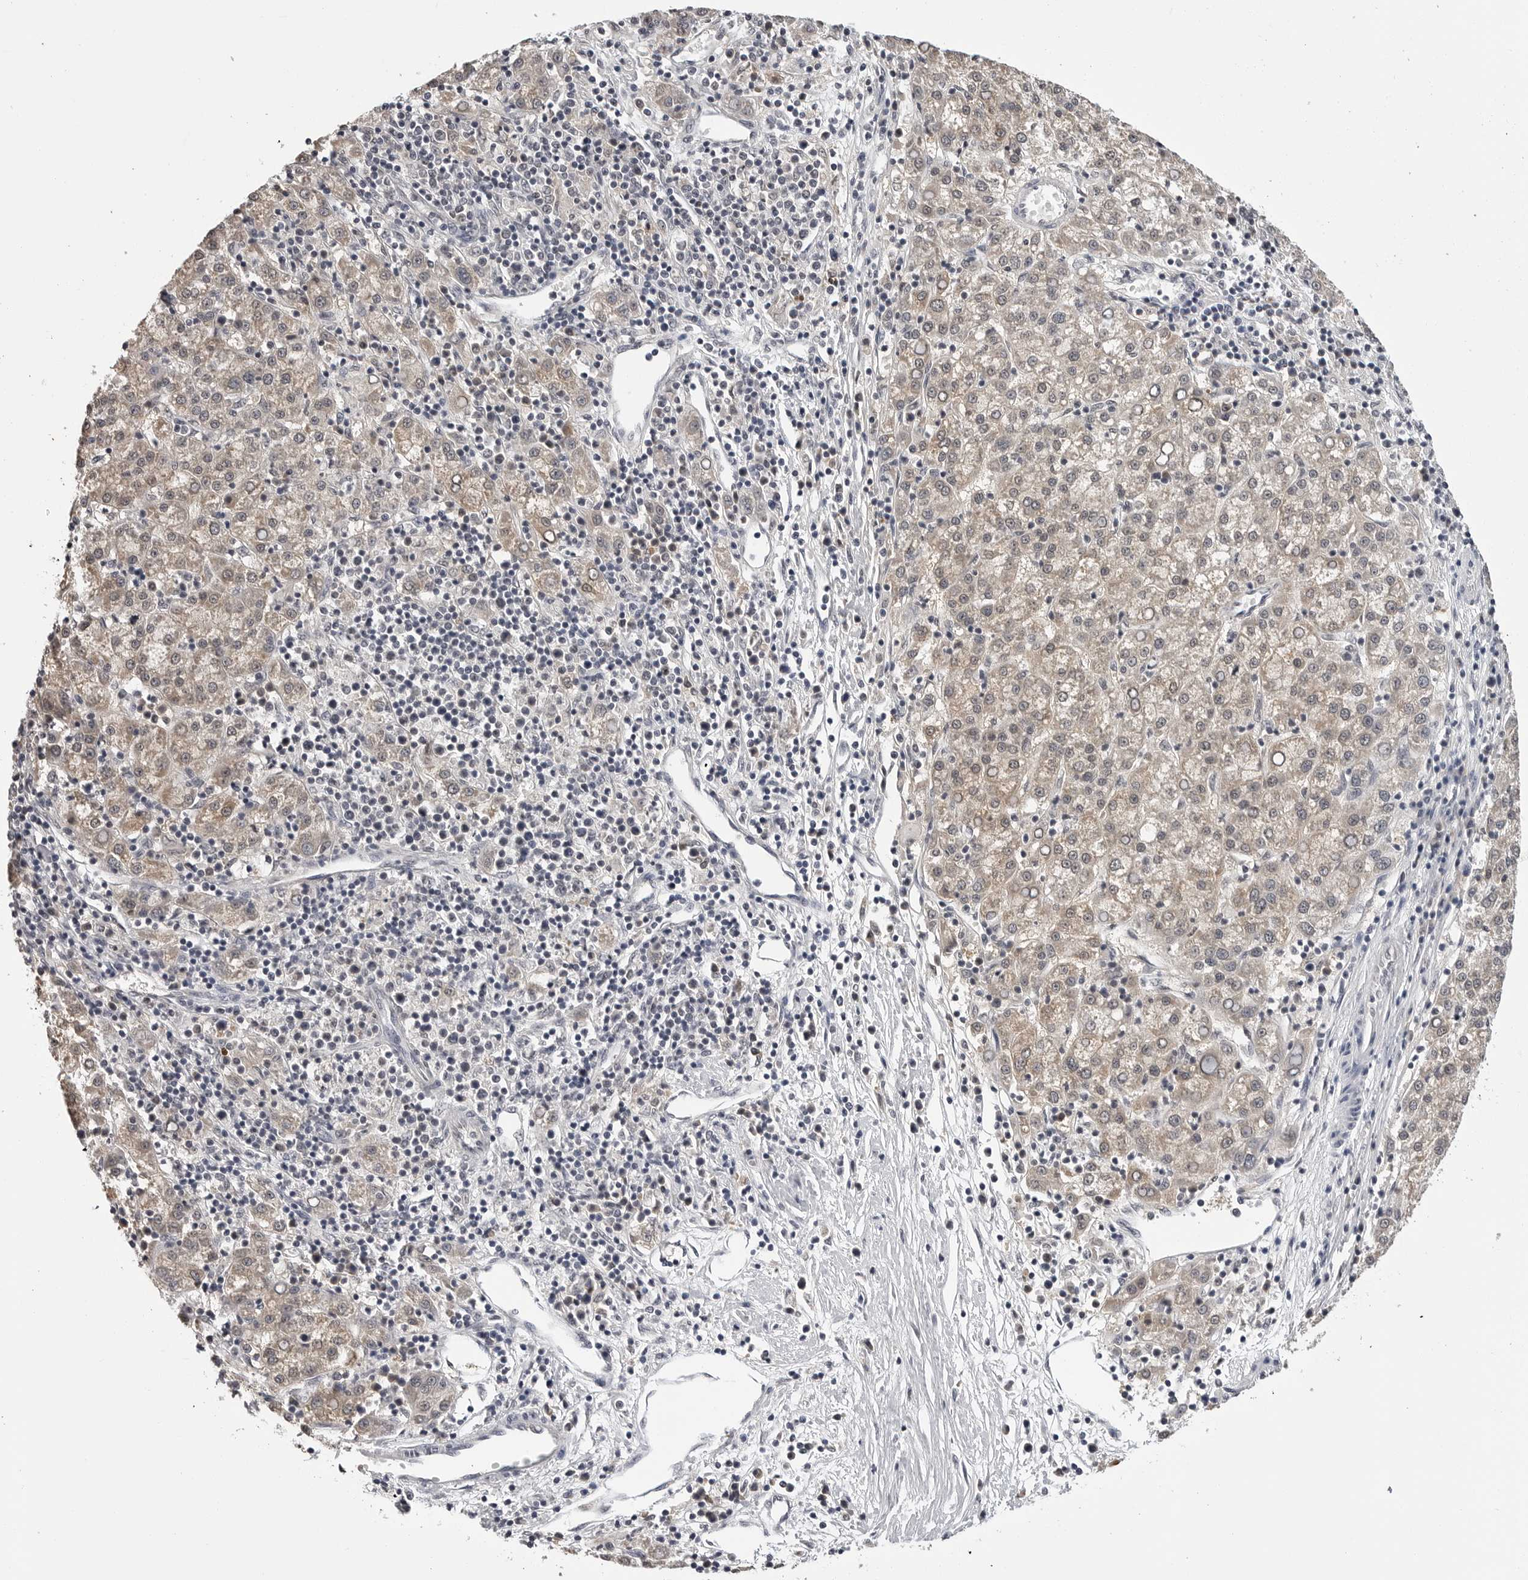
{"staining": {"intensity": "weak", "quantity": ">75%", "location": "cytoplasmic/membranous"}, "tissue": "liver cancer", "cell_type": "Tumor cells", "image_type": "cancer", "snomed": [{"axis": "morphology", "description": "Carcinoma, Hepatocellular, NOS"}, {"axis": "topography", "description": "Liver"}], "caption": "Immunohistochemistry (IHC) (DAB) staining of human hepatocellular carcinoma (liver) demonstrates weak cytoplasmic/membranous protein expression in approximately >75% of tumor cells. (Stains: DAB (3,3'-diaminobenzidine) in brown, nuclei in blue, Microscopy: brightfield microscopy at high magnification).", "gene": "CDK20", "patient": {"sex": "female", "age": 58}}